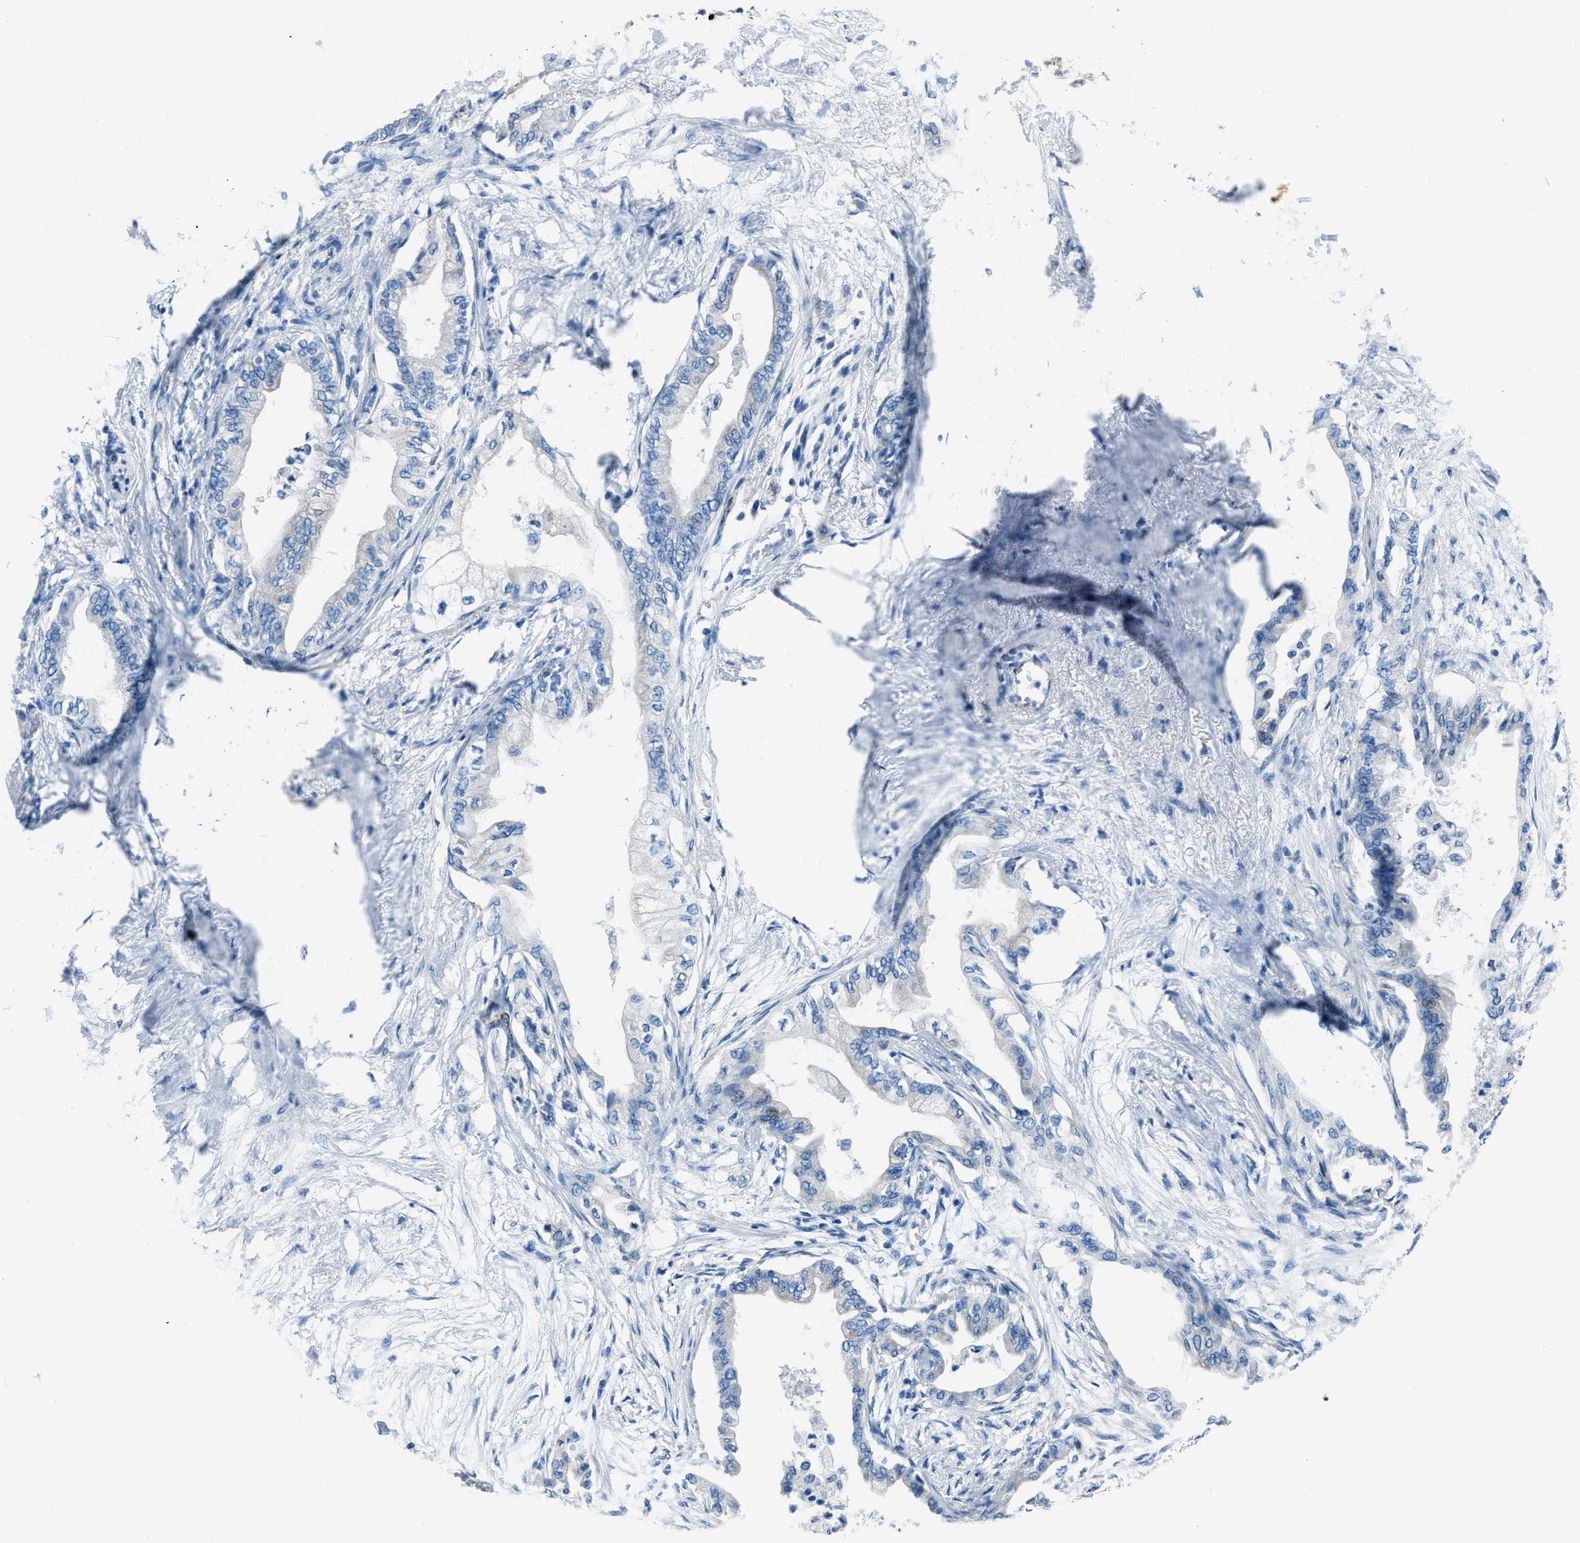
{"staining": {"intensity": "negative", "quantity": "none", "location": "none"}, "tissue": "pancreatic cancer", "cell_type": "Tumor cells", "image_type": "cancer", "snomed": [{"axis": "morphology", "description": "Normal tissue, NOS"}, {"axis": "morphology", "description": "Adenocarcinoma, NOS"}, {"axis": "topography", "description": "Pancreas"}, {"axis": "topography", "description": "Duodenum"}], "caption": "Image shows no protein staining in tumor cells of pancreatic cancer (adenocarcinoma) tissue.", "gene": "AMACR", "patient": {"sex": "female", "age": 60}}